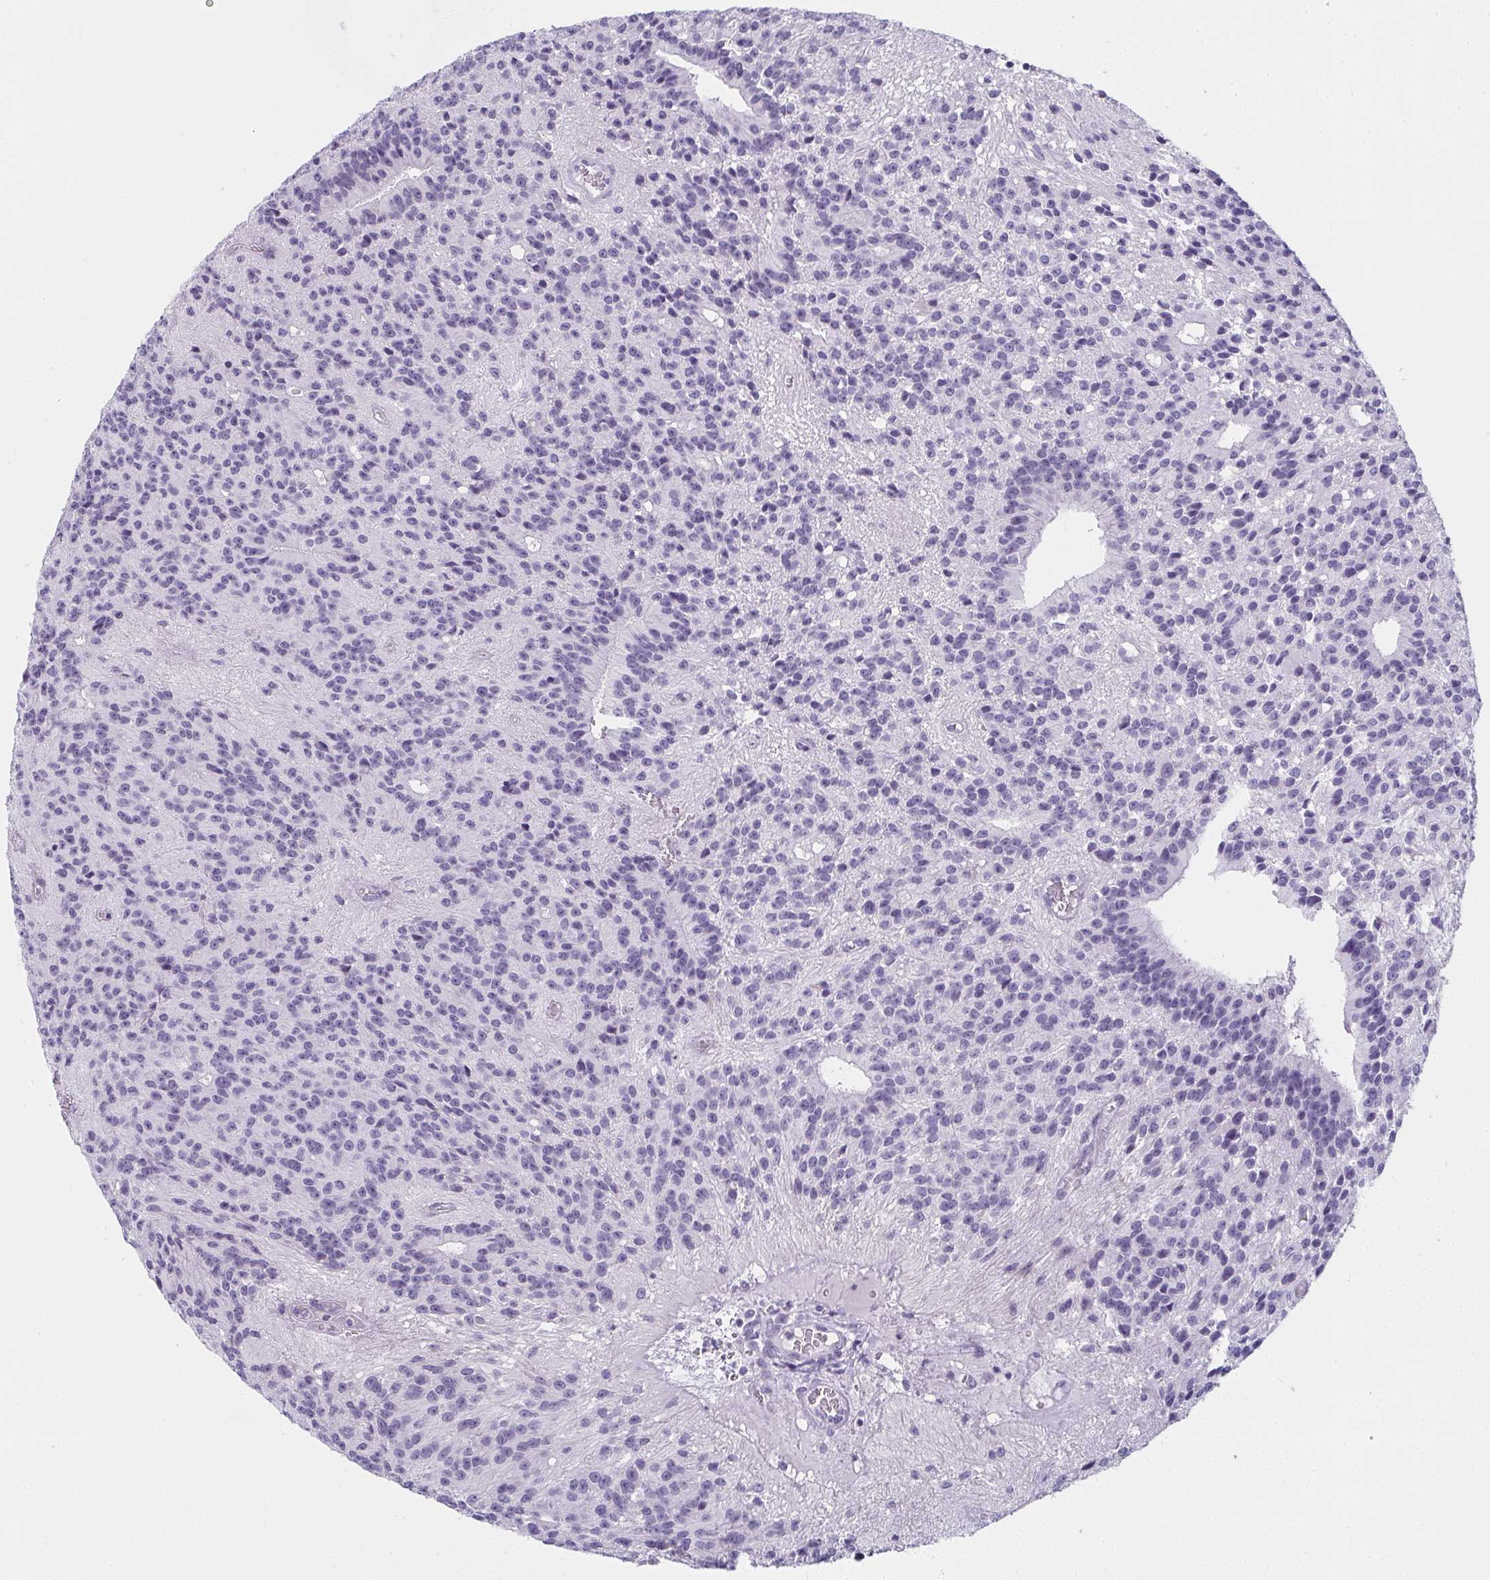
{"staining": {"intensity": "negative", "quantity": "none", "location": "none"}, "tissue": "glioma", "cell_type": "Tumor cells", "image_type": "cancer", "snomed": [{"axis": "morphology", "description": "Glioma, malignant, Low grade"}, {"axis": "topography", "description": "Brain"}], "caption": "High power microscopy photomicrograph of an IHC image of glioma, revealing no significant positivity in tumor cells.", "gene": "MOBP", "patient": {"sex": "male", "age": 31}}